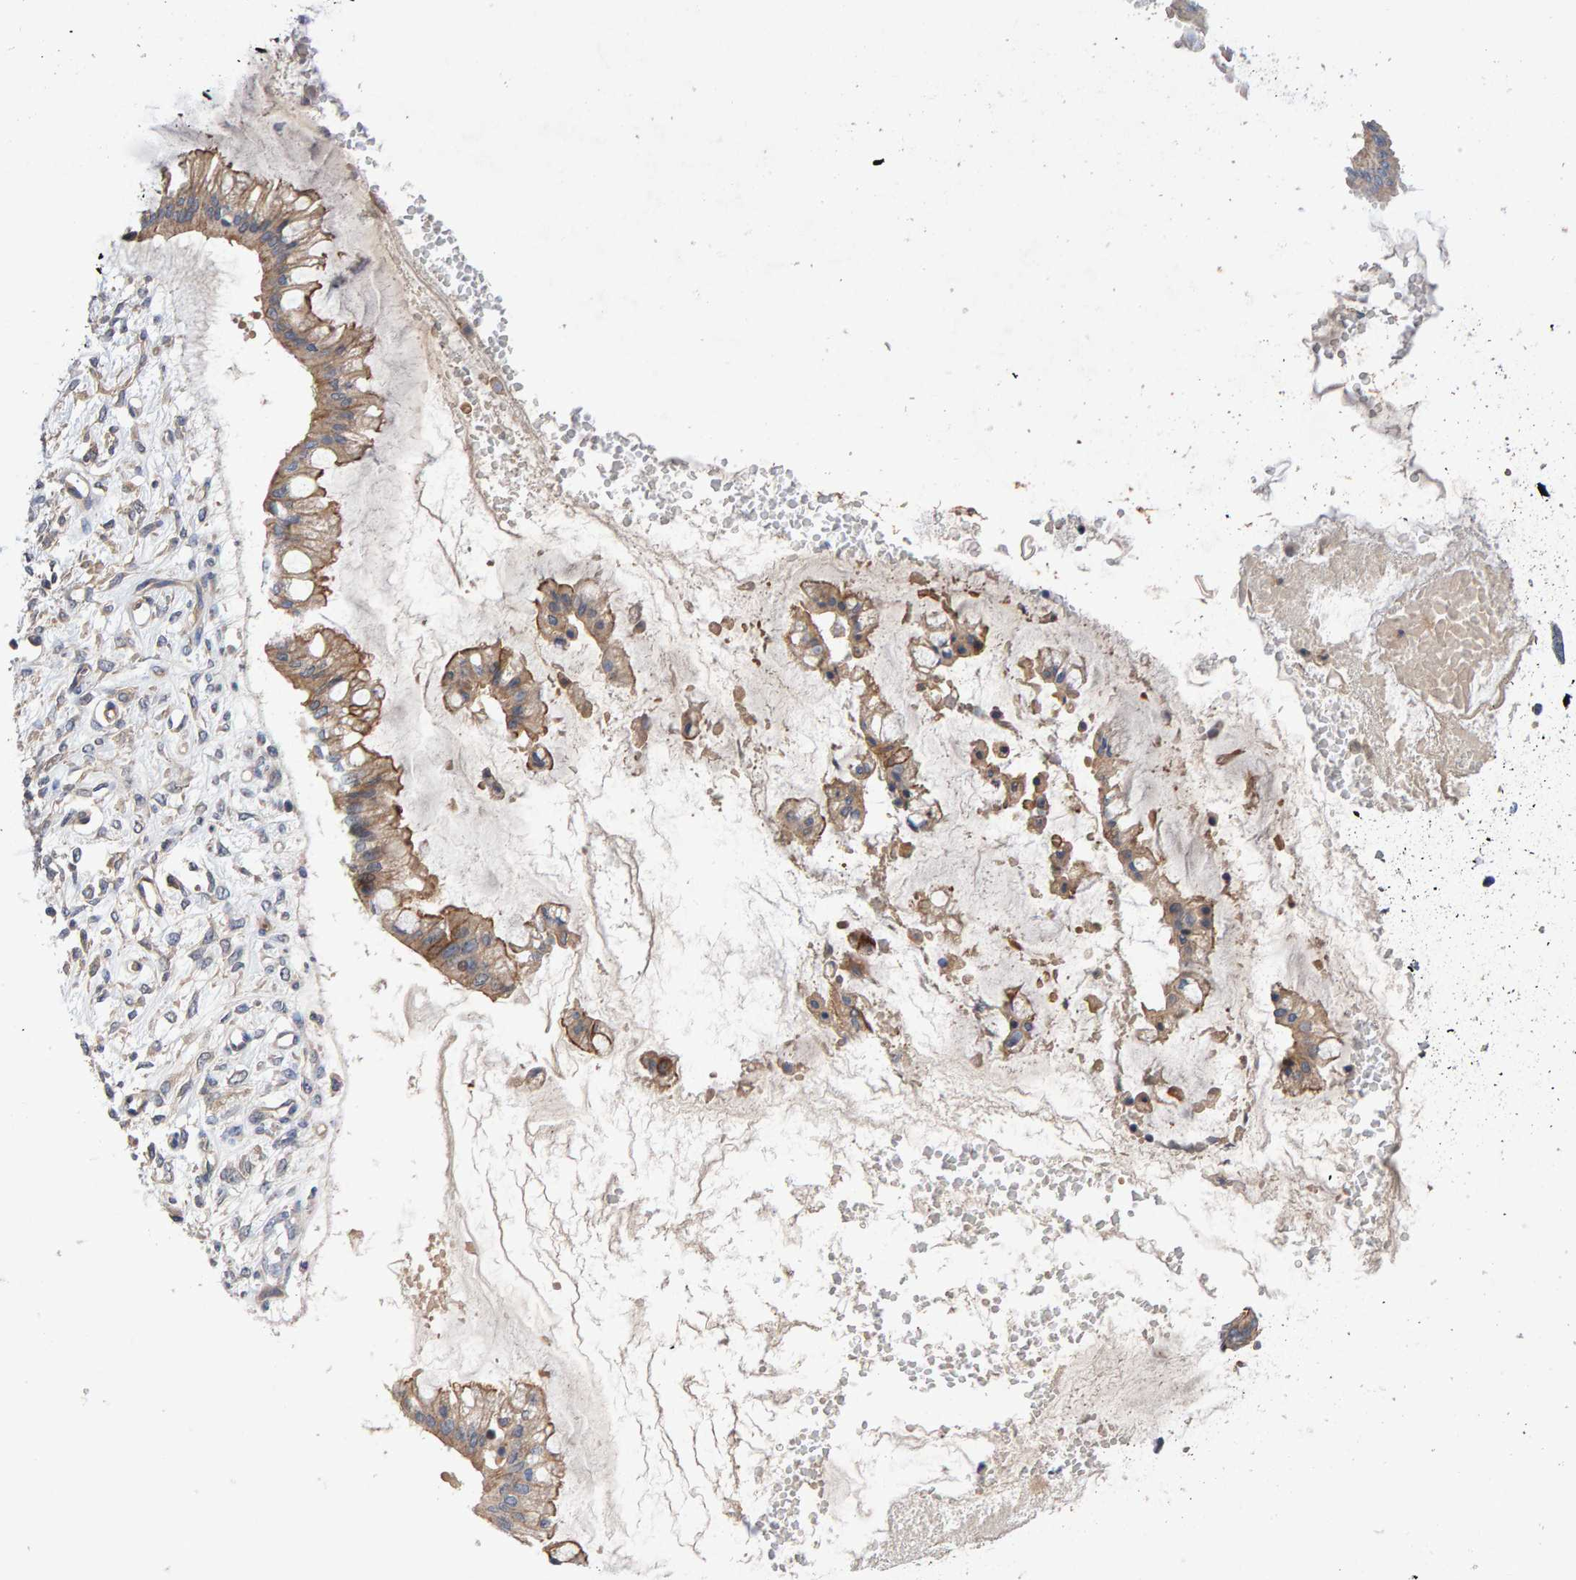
{"staining": {"intensity": "moderate", "quantity": "<25%", "location": "cytoplasmic/membranous"}, "tissue": "ovarian cancer", "cell_type": "Tumor cells", "image_type": "cancer", "snomed": [{"axis": "morphology", "description": "Cystadenocarcinoma, mucinous, NOS"}, {"axis": "topography", "description": "Ovary"}], "caption": "This image reveals mucinous cystadenocarcinoma (ovarian) stained with IHC to label a protein in brown. The cytoplasmic/membranous of tumor cells show moderate positivity for the protein. Nuclei are counter-stained blue.", "gene": "EFR3A", "patient": {"sex": "female", "age": 73}}